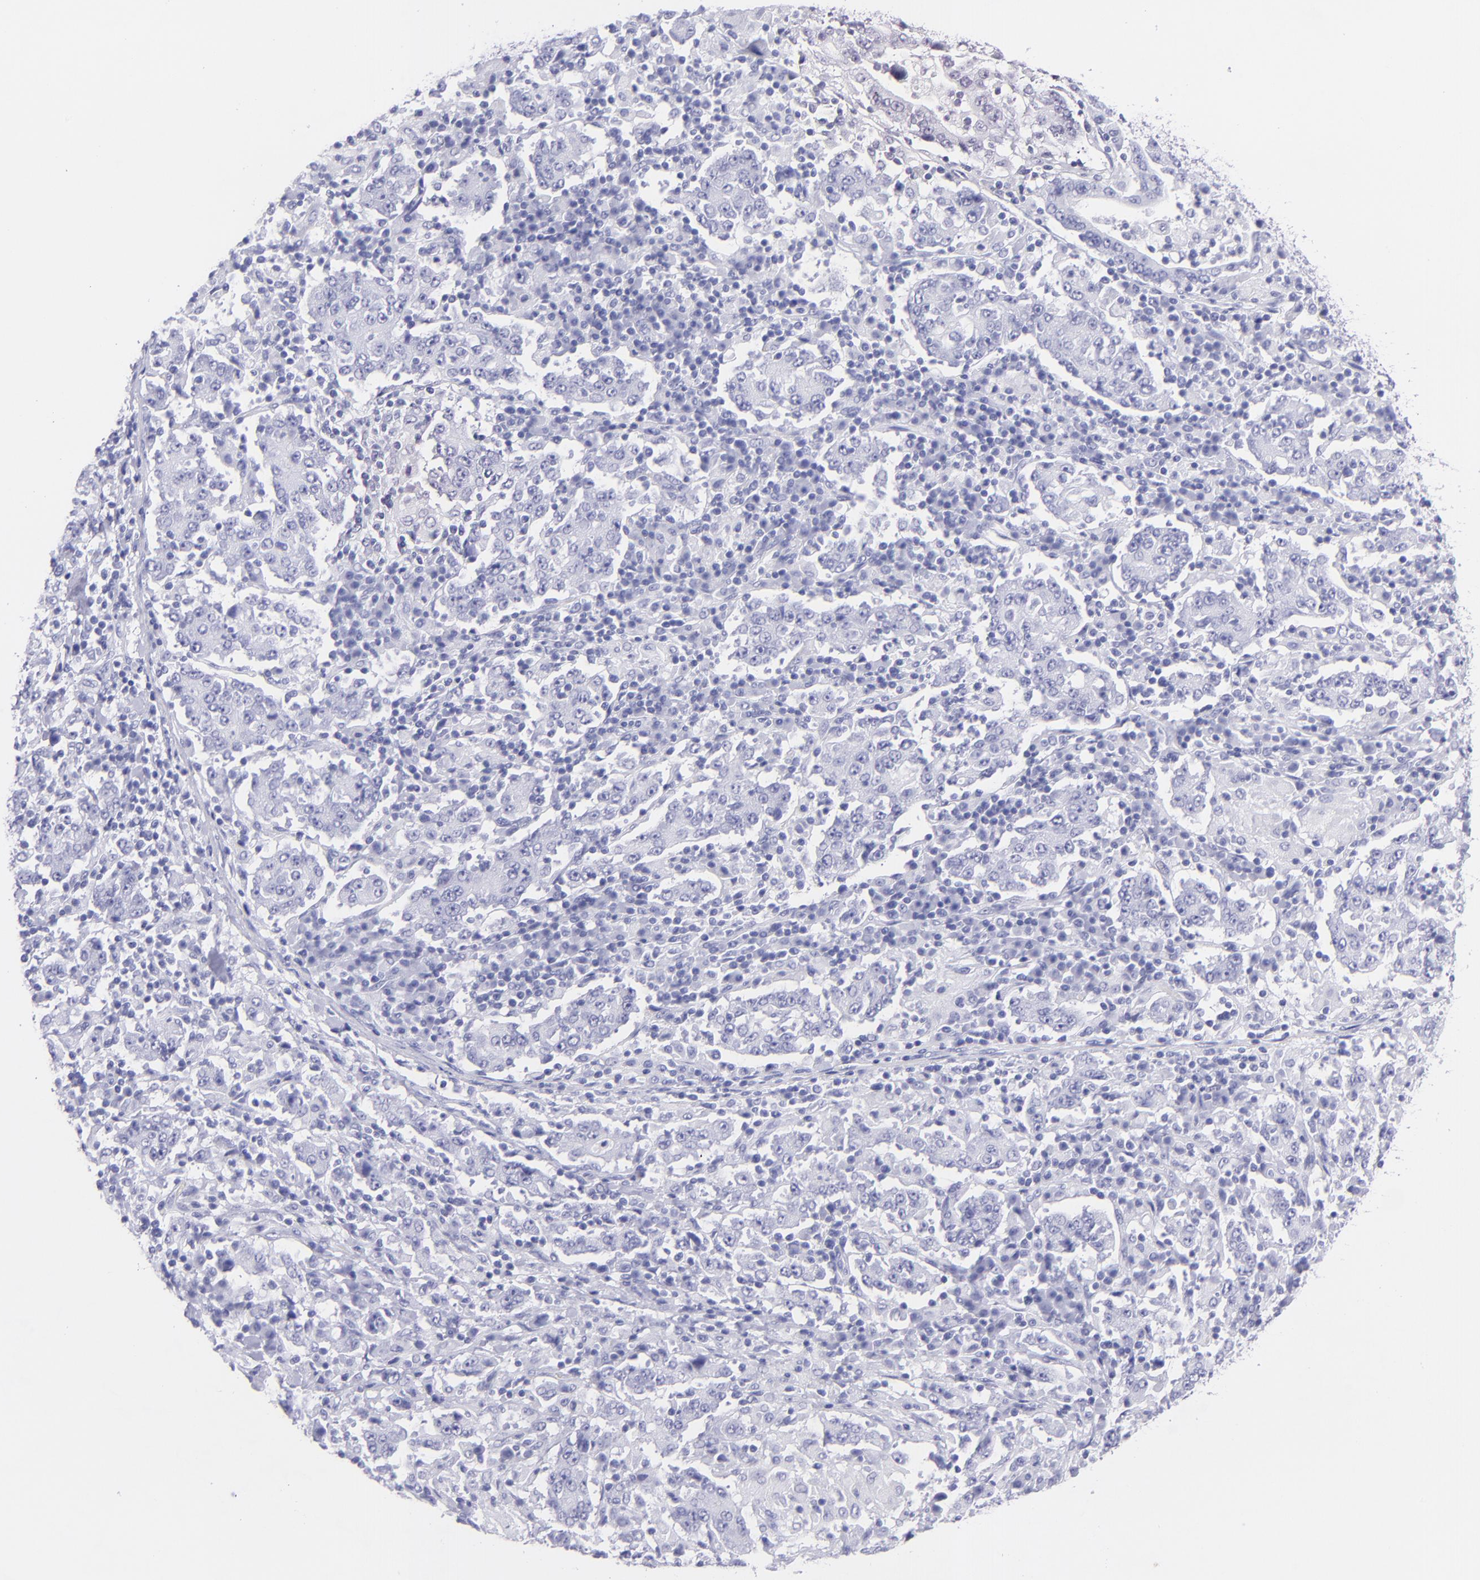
{"staining": {"intensity": "negative", "quantity": "none", "location": "none"}, "tissue": "stomach cancer", "cell_type": "Tumor cells", "image_type": "cancer", "snomed": [{"axis": "morphology", "description": "Normal tissue, NOS"}, {"axis": "morphology", "description": "Adenocarcinoma, NOS"}, {"axis": "topography", "description": "Stomach, upper"}, {"axis": "topography", "description": "Stomach"}], "caption": "An IHC histopathology image of stomach cancer (adenocarcinoma) is shown. There is no staining in tumor cells of stomach cancer (adenocarcinoma).", "gene": "PIP", "patient": {"sex": "male", "age": 59}}